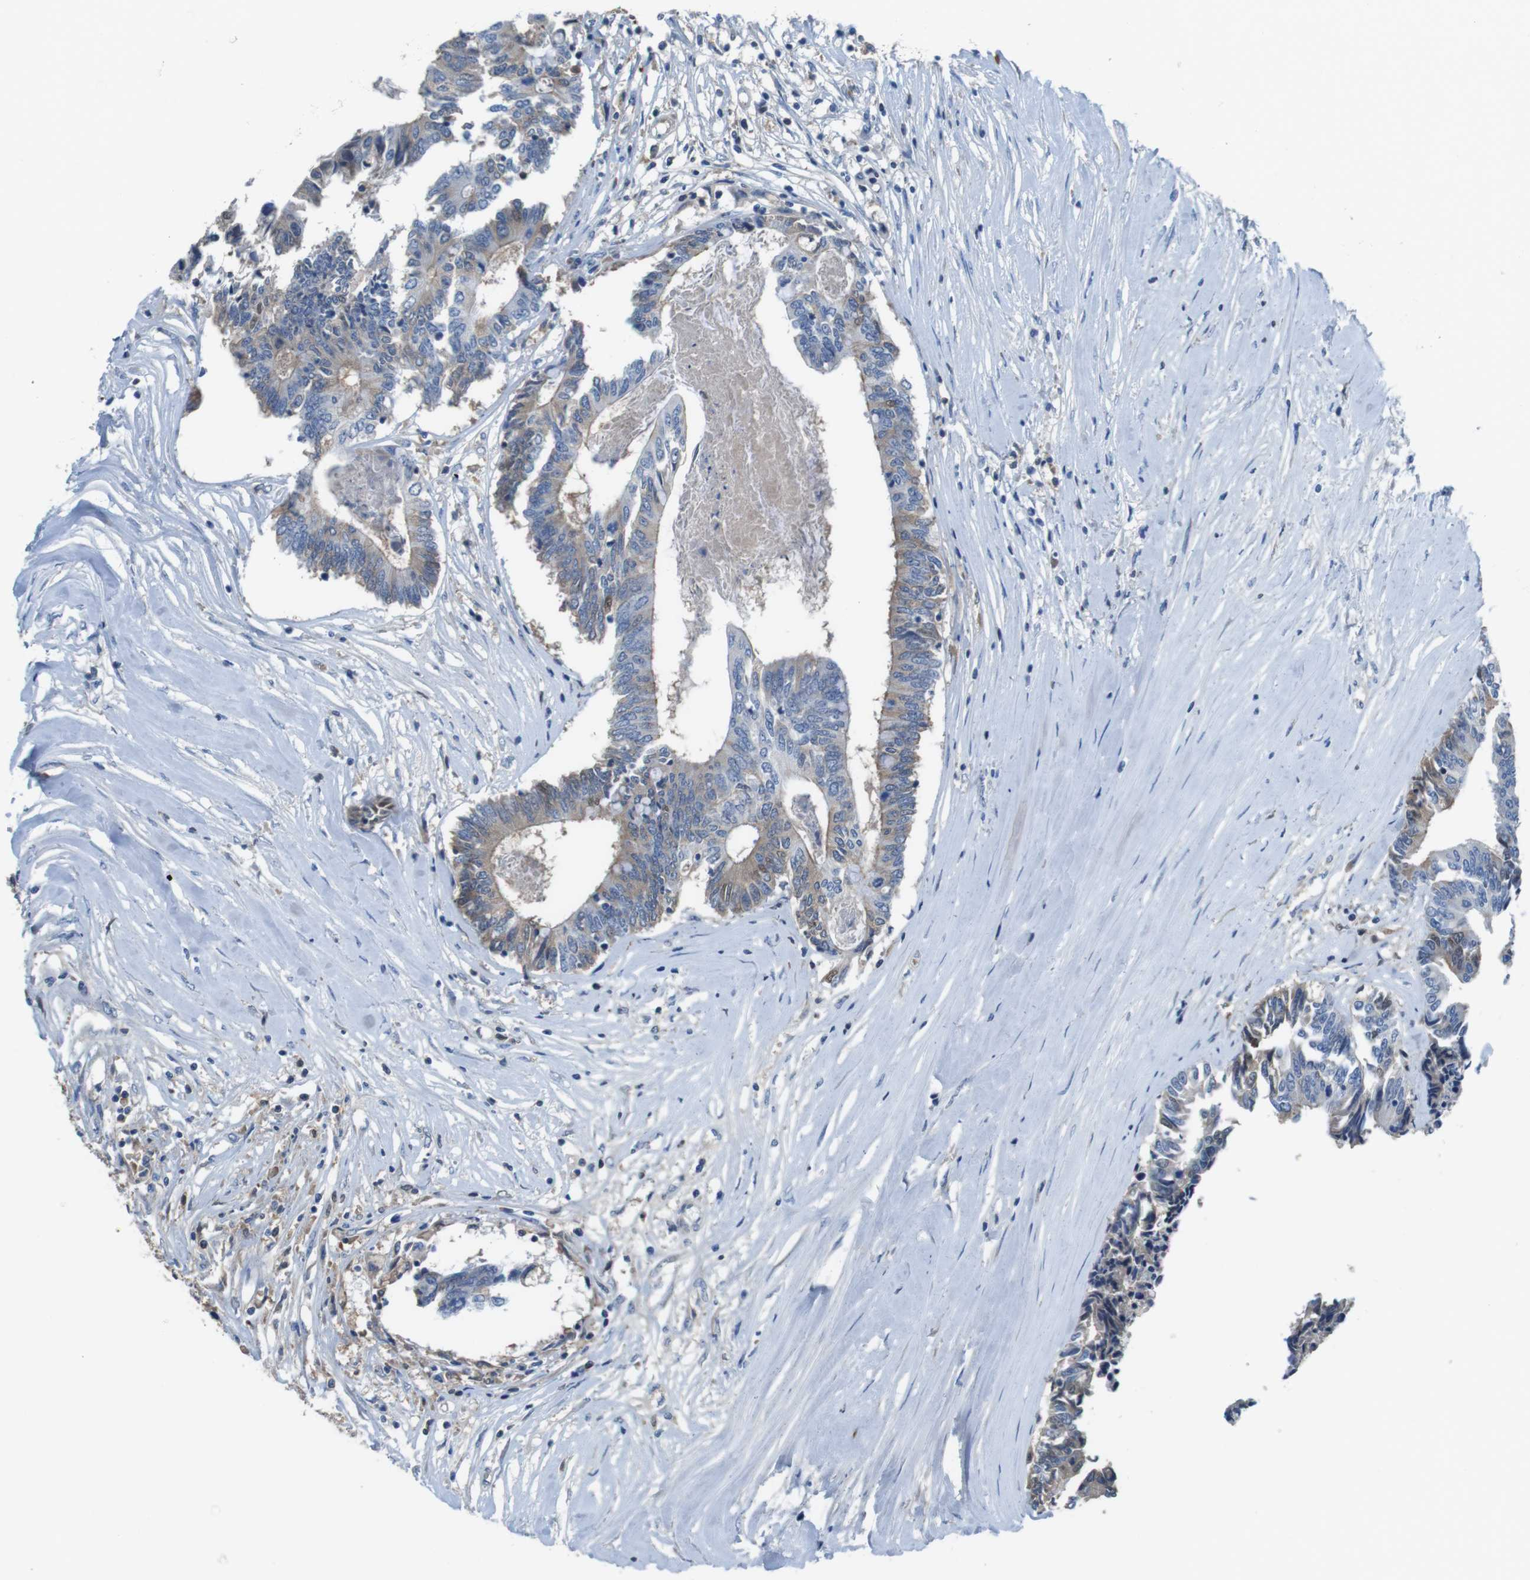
{"staining": {"intensity": "weak", "quantity": "25%-75%", "location": "cytoplasmic/membranous"}, "tissue": "colorectal cancer", "cell_type": "Tumor cells", "image_type": "cancer", "snomed": [{"axis": "morphology", "description": "Adenocarcinoma, NOS"}, {"axis": "topography", "description": "Rectum"}], "caption": "High-power microscopy captured an IHC micrograph of colorectal cancer, revealing weak cytoplasmic/membranous expression in about 25%-75% of tumor cells. The staining is performed using DAB (3,3'-diaminobenzidine) brown chromogen to label protein expression. The nuclei are counter-stained blue using hematoxylin.", "gene": "TMPRSS15", "patient": {"sex": "male", "age": 63}}